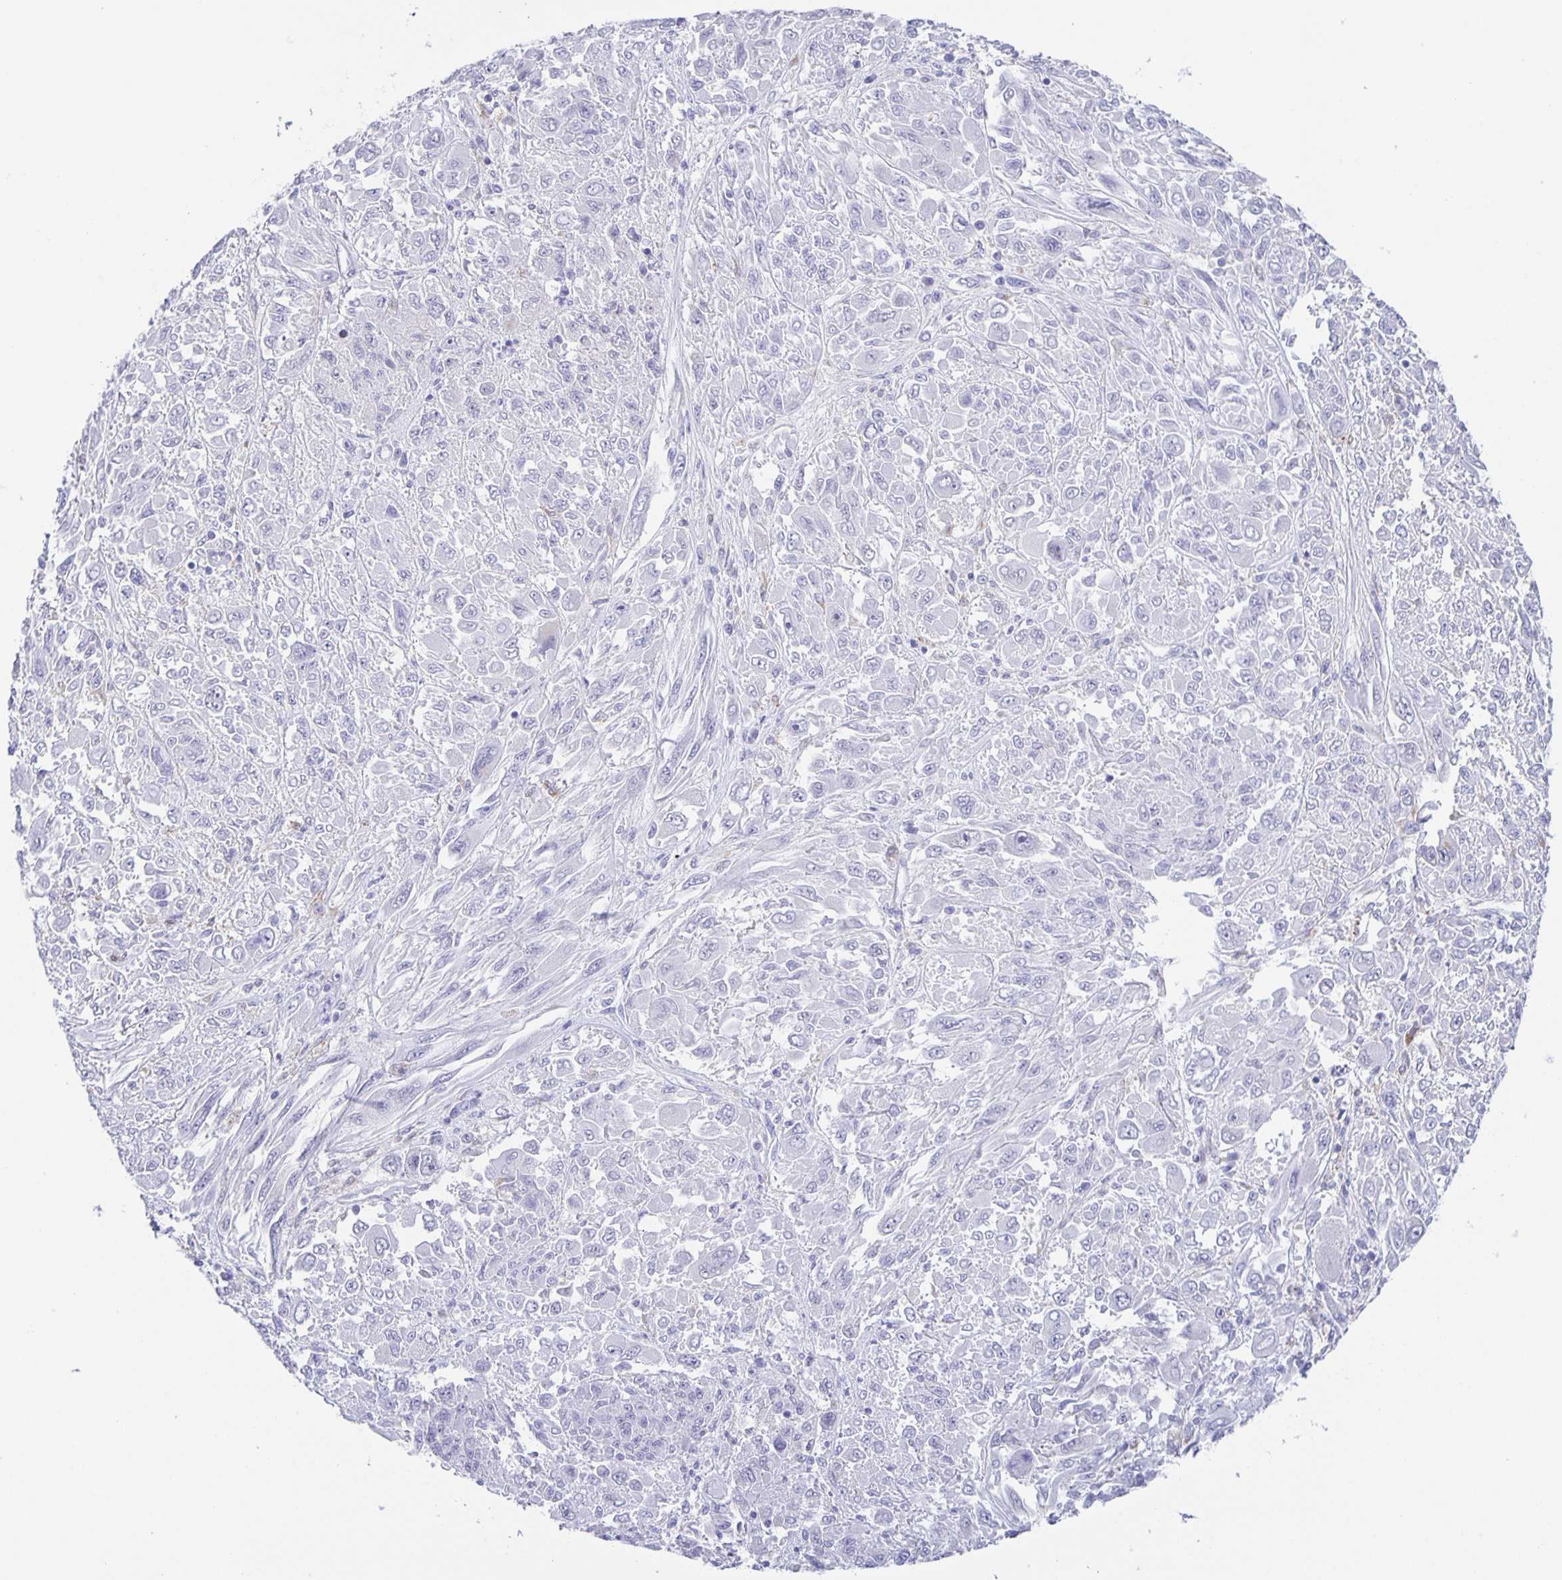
{"staining": {"intensity": "negative", "quantity": "none", "location": "none"}, "tissue": "melanoma", "cell_type": "Tumor cells", "image_type": "cancer", "snomed": [{"axis": "morphology", "description": "Malignant melanoma, NOS"}, {"axis": "topography", "description": "Skin"}], "caption": "Tumor cells are negative for brown protein staining in malignant melanoma.", "gene": "LIPA", "patient": {"sex": "female", "age": 91}}